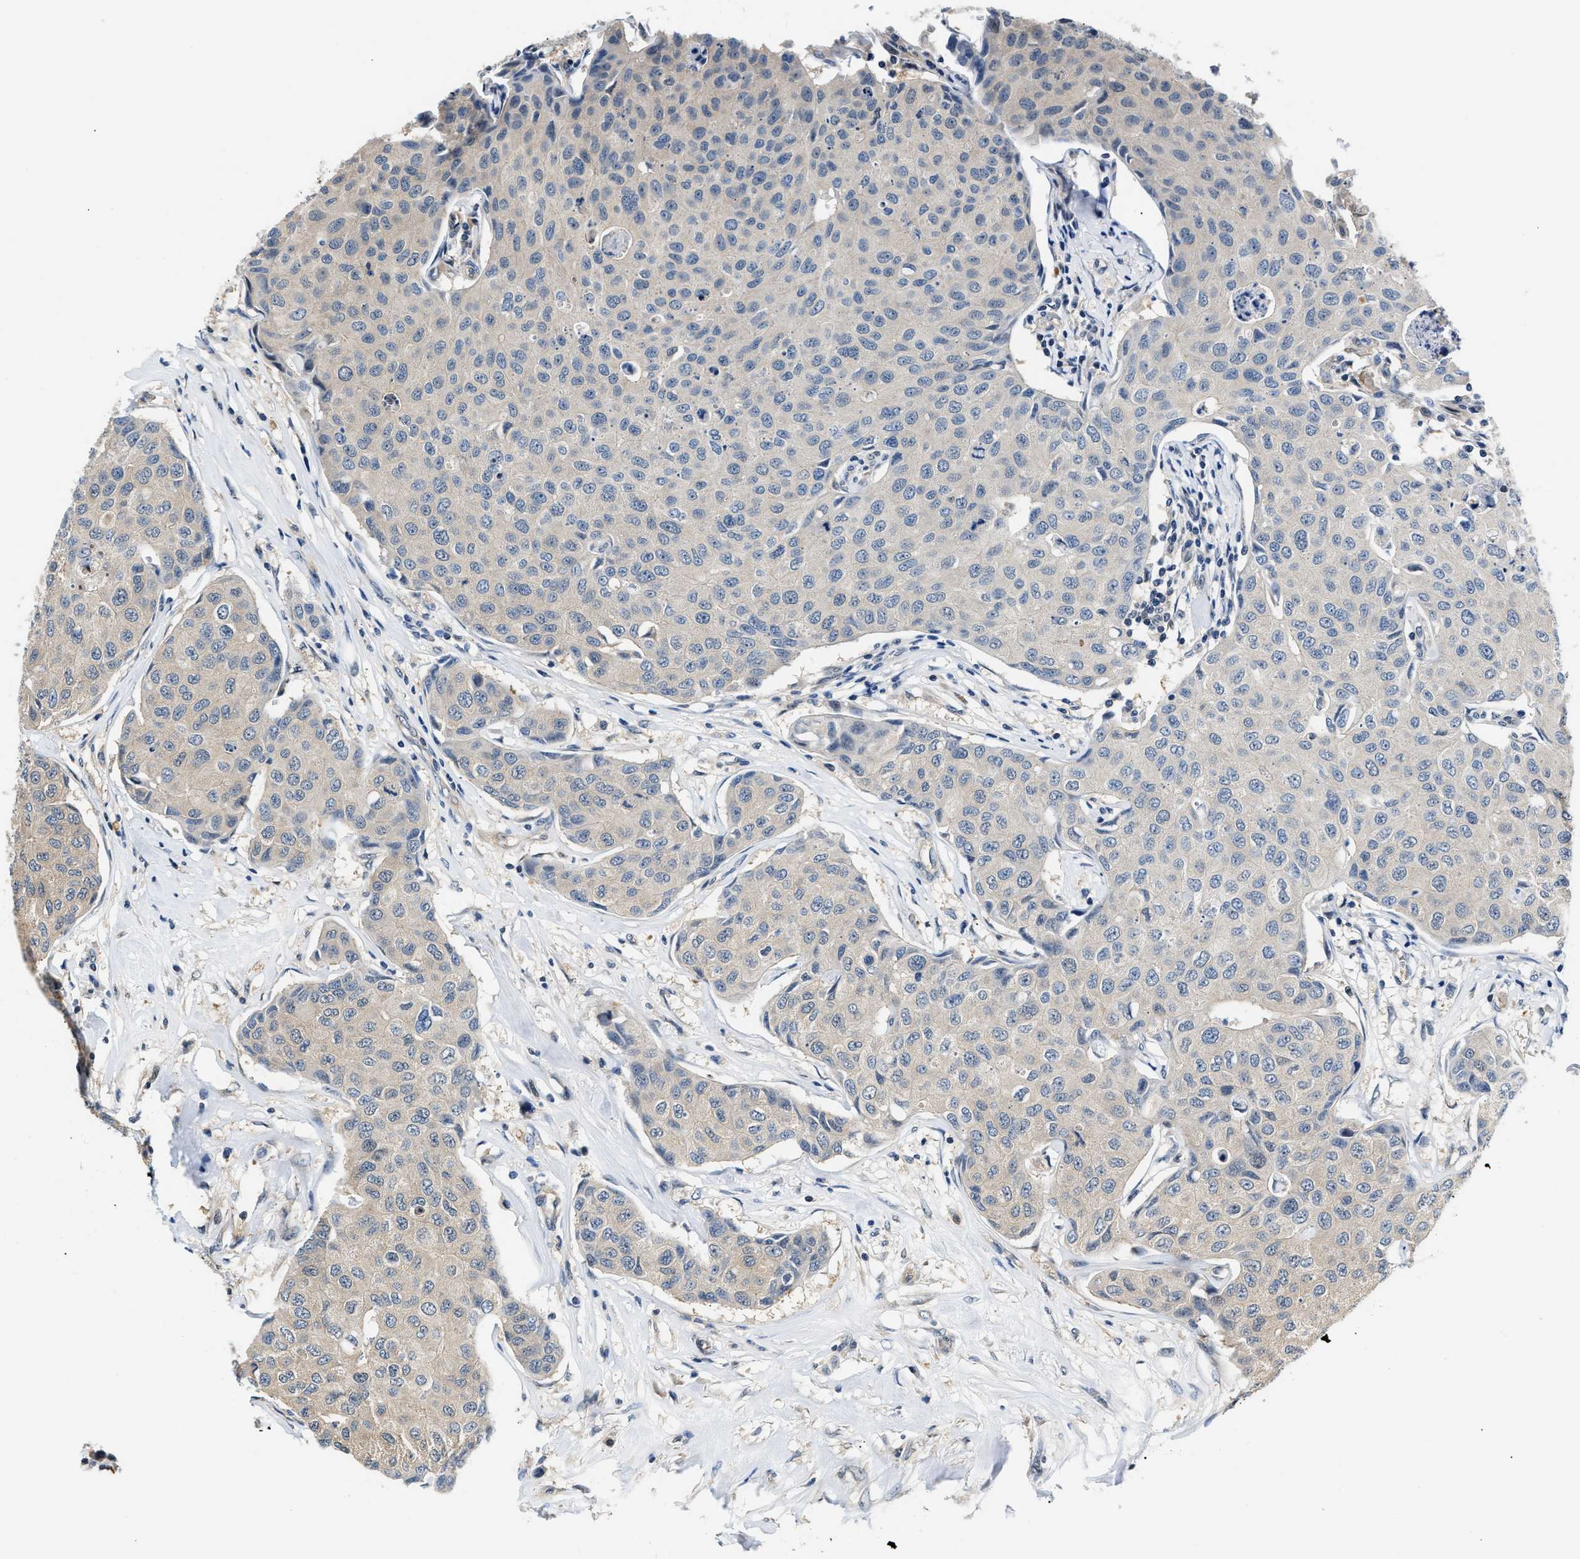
{"staining": {"intensity": "negative", "quantity": "none", "location": "none"}, "tissue": "breast cancer", "cell_type": "Tumor cells", "image_type": "cancer", "snomed": [{"axis": "morphology", "description": "Duct carcinoma"}, {"axis": "topography", "description": "Breast"}], "caption": "Tumor cells show no significant positivity in breast cancer. (Immunohistochemistry (ihc), brightfield microscopy, high magnification).", "gene": "TUT7", "patient": {"sex": "female", "age": 80}}